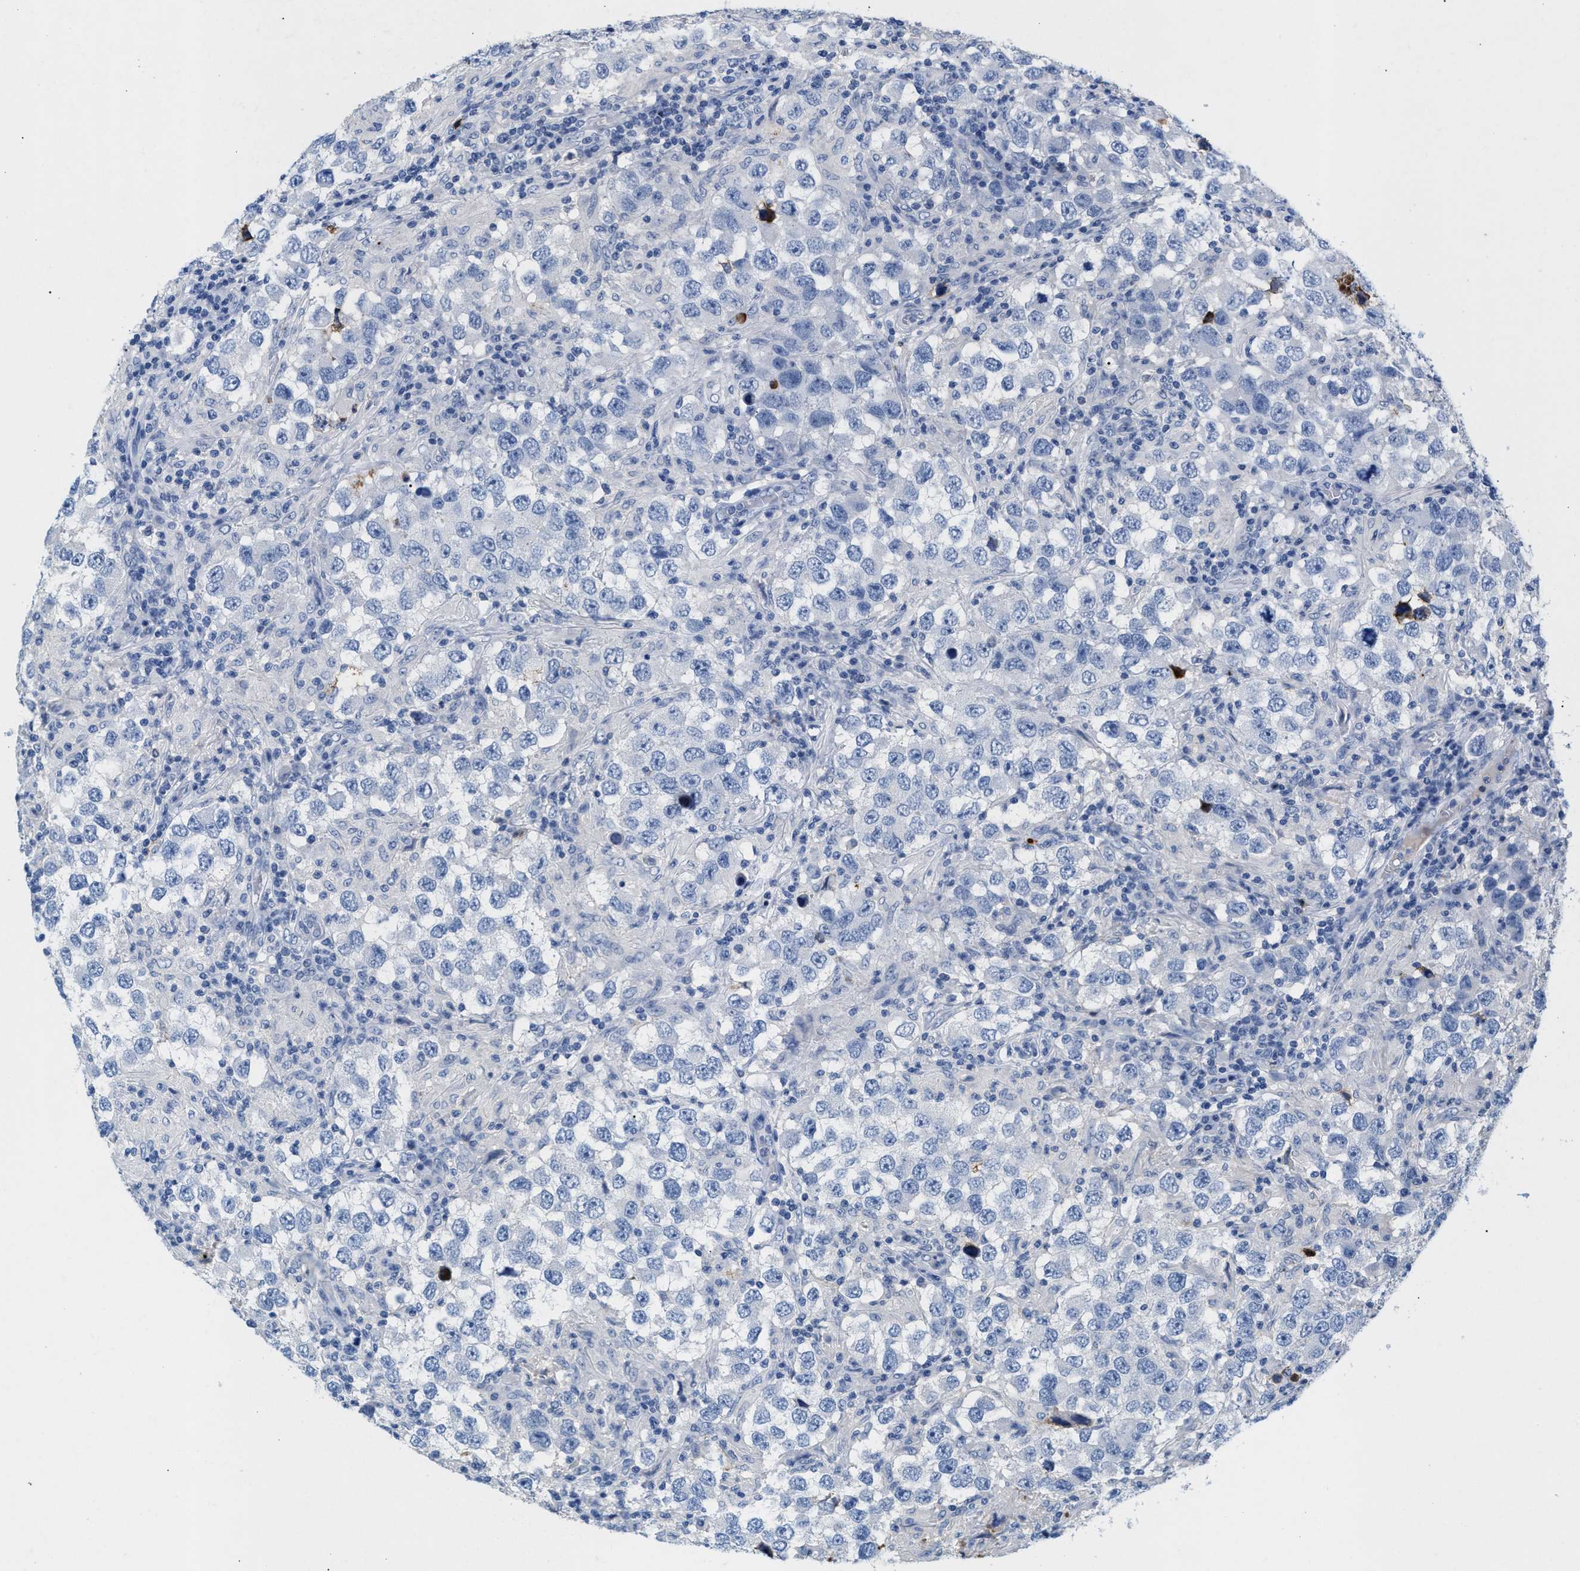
{"staining": {"intensity": "negative", "quantity": "none", "location": "none"}, "tissue": "testis cancer", "cell_type": "Tumor cells", "image_type": "cancer", "snomed": [{"axis": "morphology", "description": "Carcinoma, Embryonal, NOS"}, {"axis": "topography", "description": "Testis"}], "caption": "Testis embryonal carcinoma was stained to show a protein in brown. There is no significant positivity in tumor cells.", "gene": "APOH", "patient": {"sex": "male", "age": 21}}